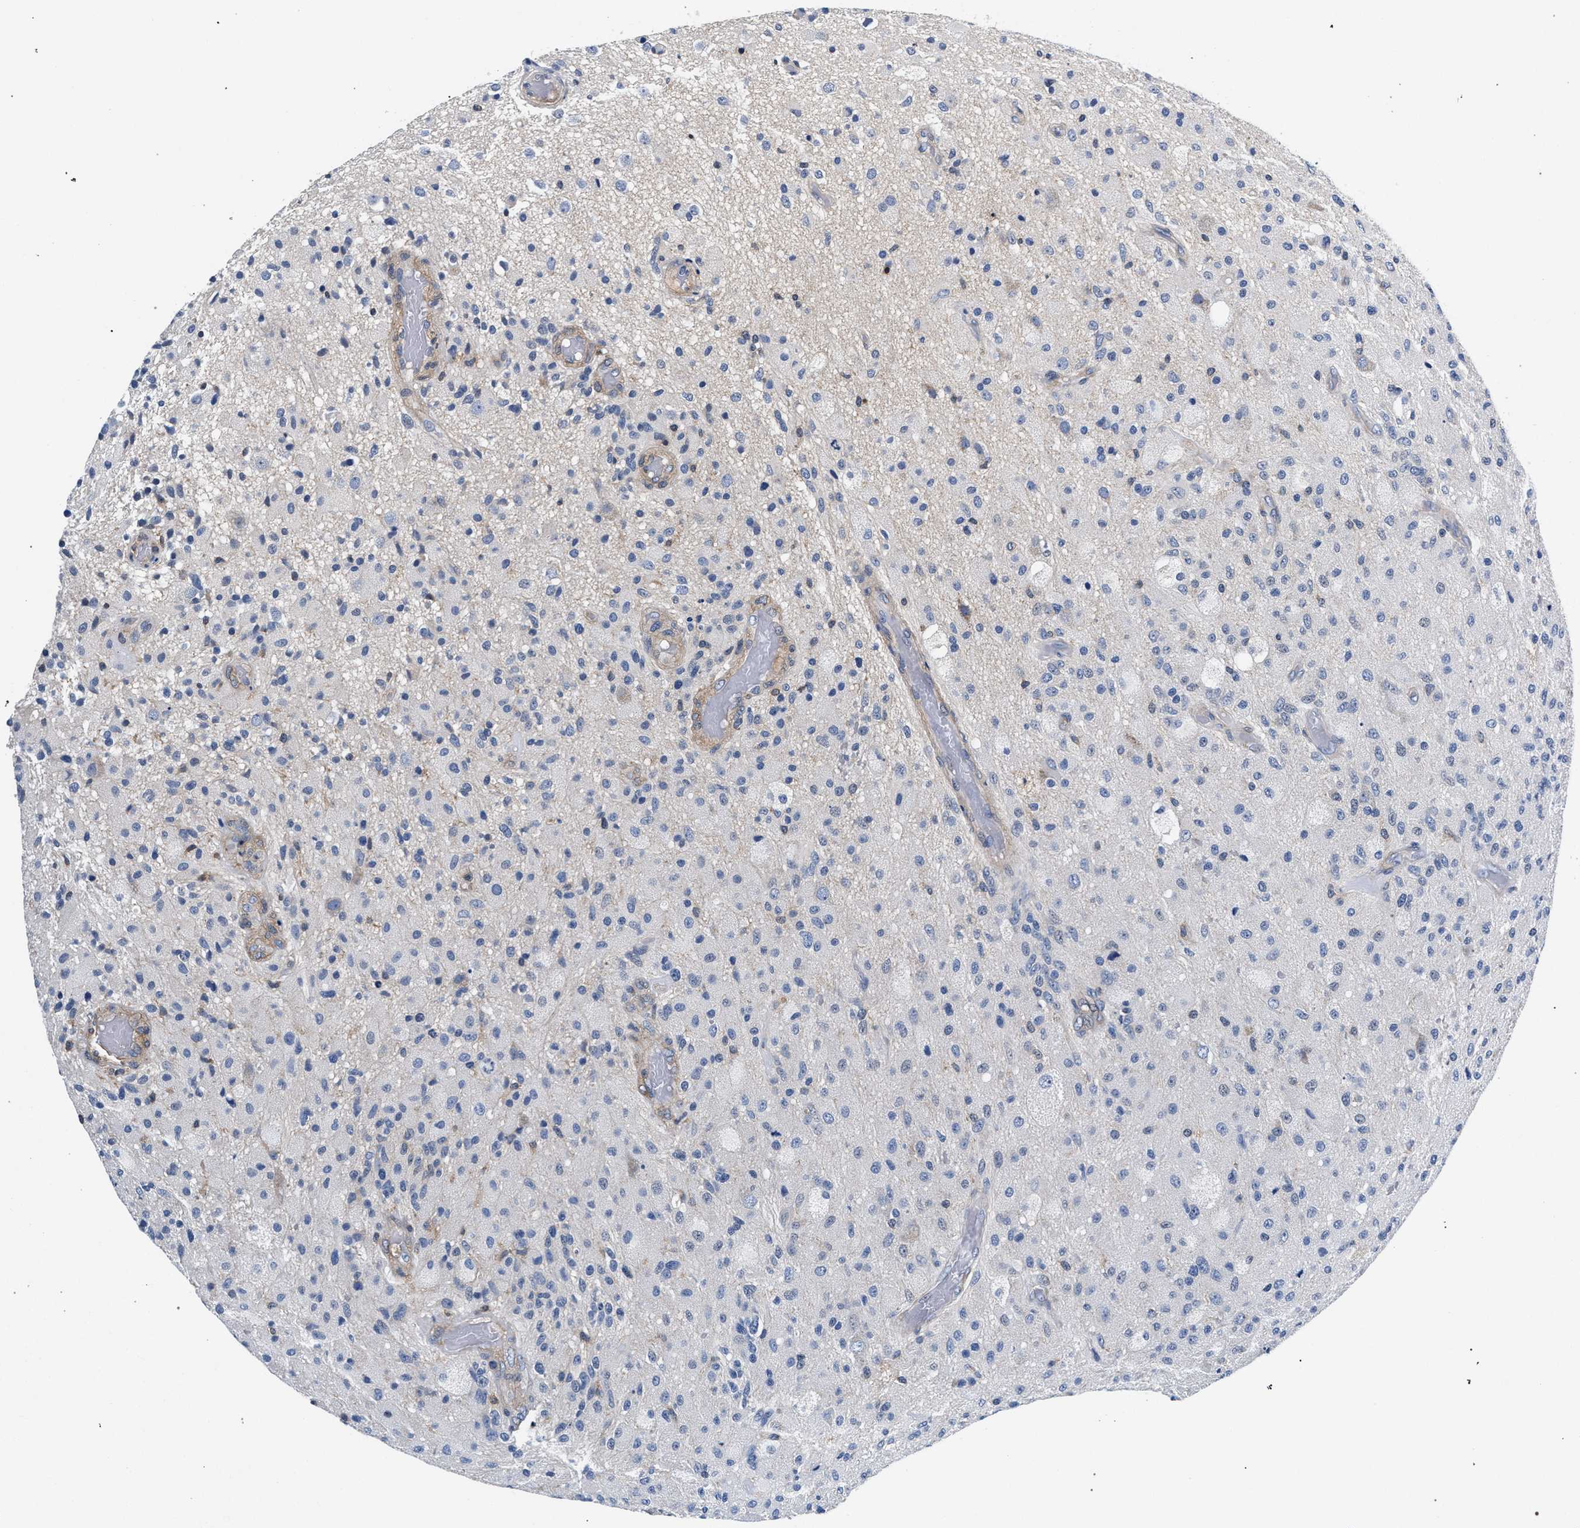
{"staining": {"intensity": "negative", "quantity": "none", "location": "none"}, "tissue": "glioma", "cell_type": "Tumor cells", "image_type": "cancer", "snomed": [{"axis": "morphology", "description": "Normal tissue, NOS"}, {"axis": "morphology", "description": "Glioma, malignant, High grade"}, {"axis": "topography", "description": "Cerebral cortex"}], "caption": "Immunohistochemistry (IHC) micrograph of neoplastic tissue: glioma stained with DAB exhibits no significant protein expression in tumor cells.", "gene": "LASP1", "patient": {"sex": "male", "age": 77}}